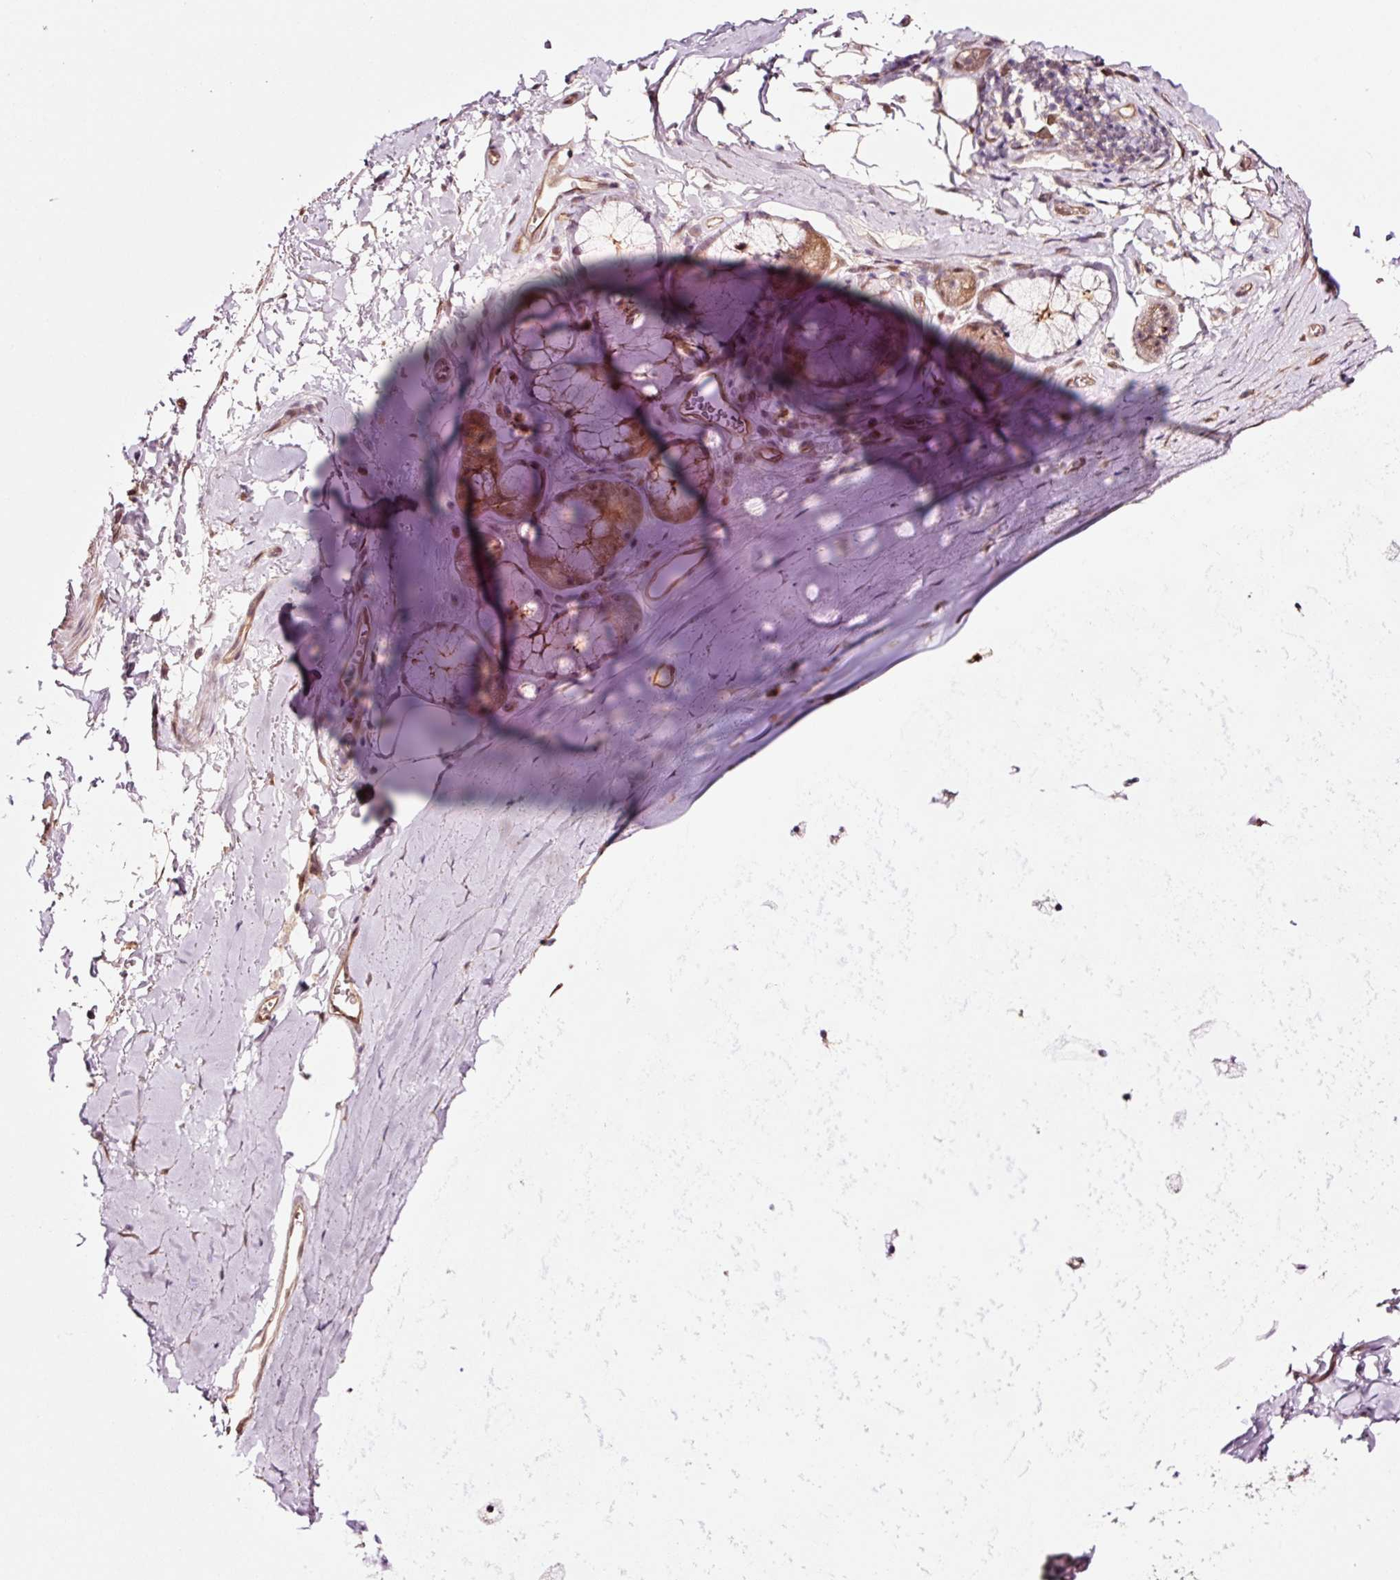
{"staining": {"intensity": "negative", "quantity": "none", "location": "none"}, "tissue": "adipose tissue", "cell_type": "Adipocytes", "image_type": "normal", "snomed": [{"axis": "morphology", "description": "Normal tissue, NOS"}, {"axis": "topography", "description": "Cartilage tissue"}, {"axis": "topography", "description": "Bronchus"}], "caption": "The micrograph reveals no significant expression in adipocytes of adipose tissue.", "gene": "FBXL14", "patient": {"sex": "male", "age": 58}}